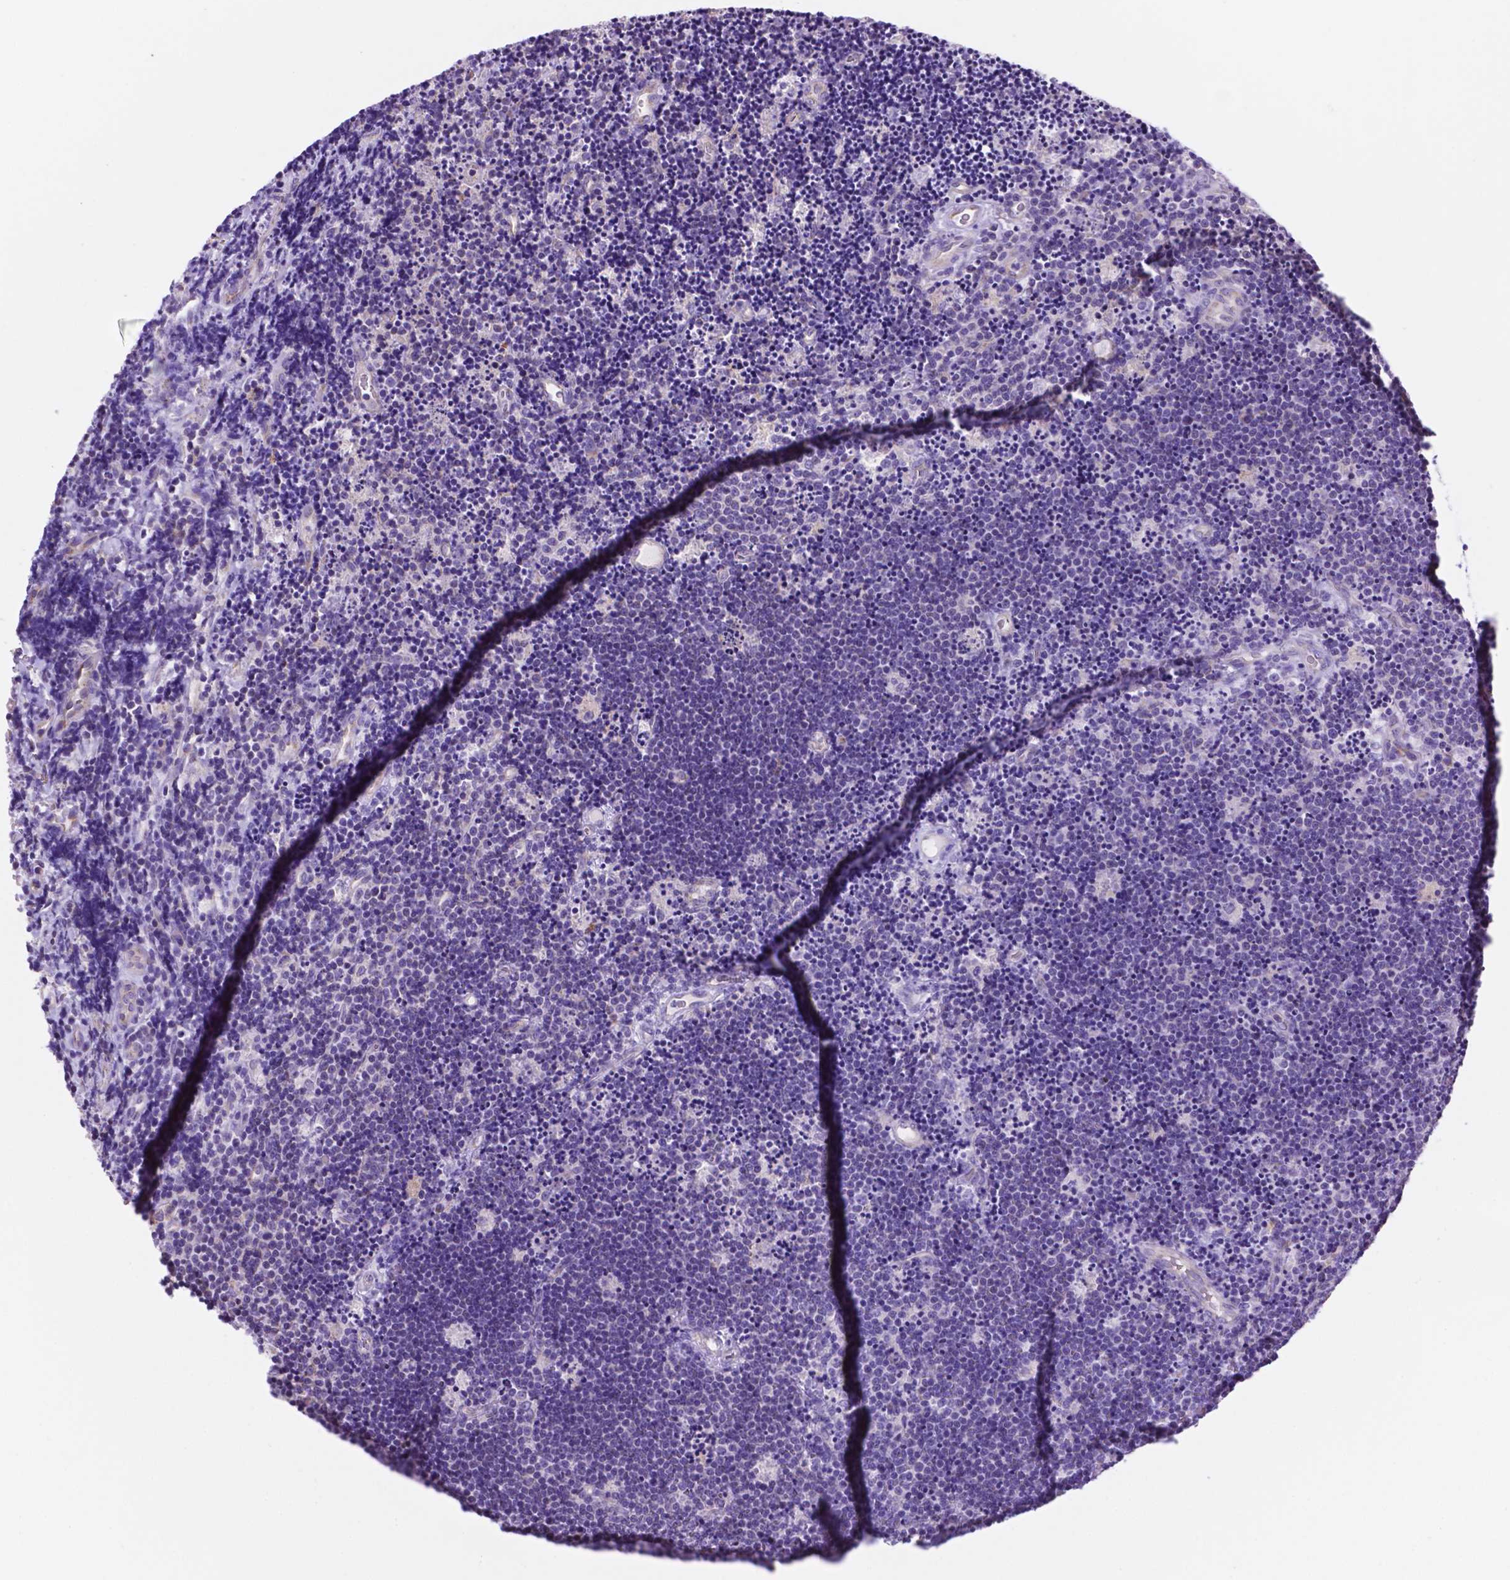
{"staining": {"intensity": "negative", "quantity": "none", "location": "none"}, "tissue": "lymphoma", "cell_type": "Tumor cells", "image_type": "cancer", "snomed": [{"axis": "morphology", "description": "Malignant lymphoma, non-Hodgkin's type, Low grade"}, {"axis": "topography", "description": "Brain"}], "caption": "There is no significant staining in tumor cells of malignant lymphoma, non-Hodgkin's type (low-grade).", "gene": "TMEM121B", "patient": {"sex": "female", "age": 66}}